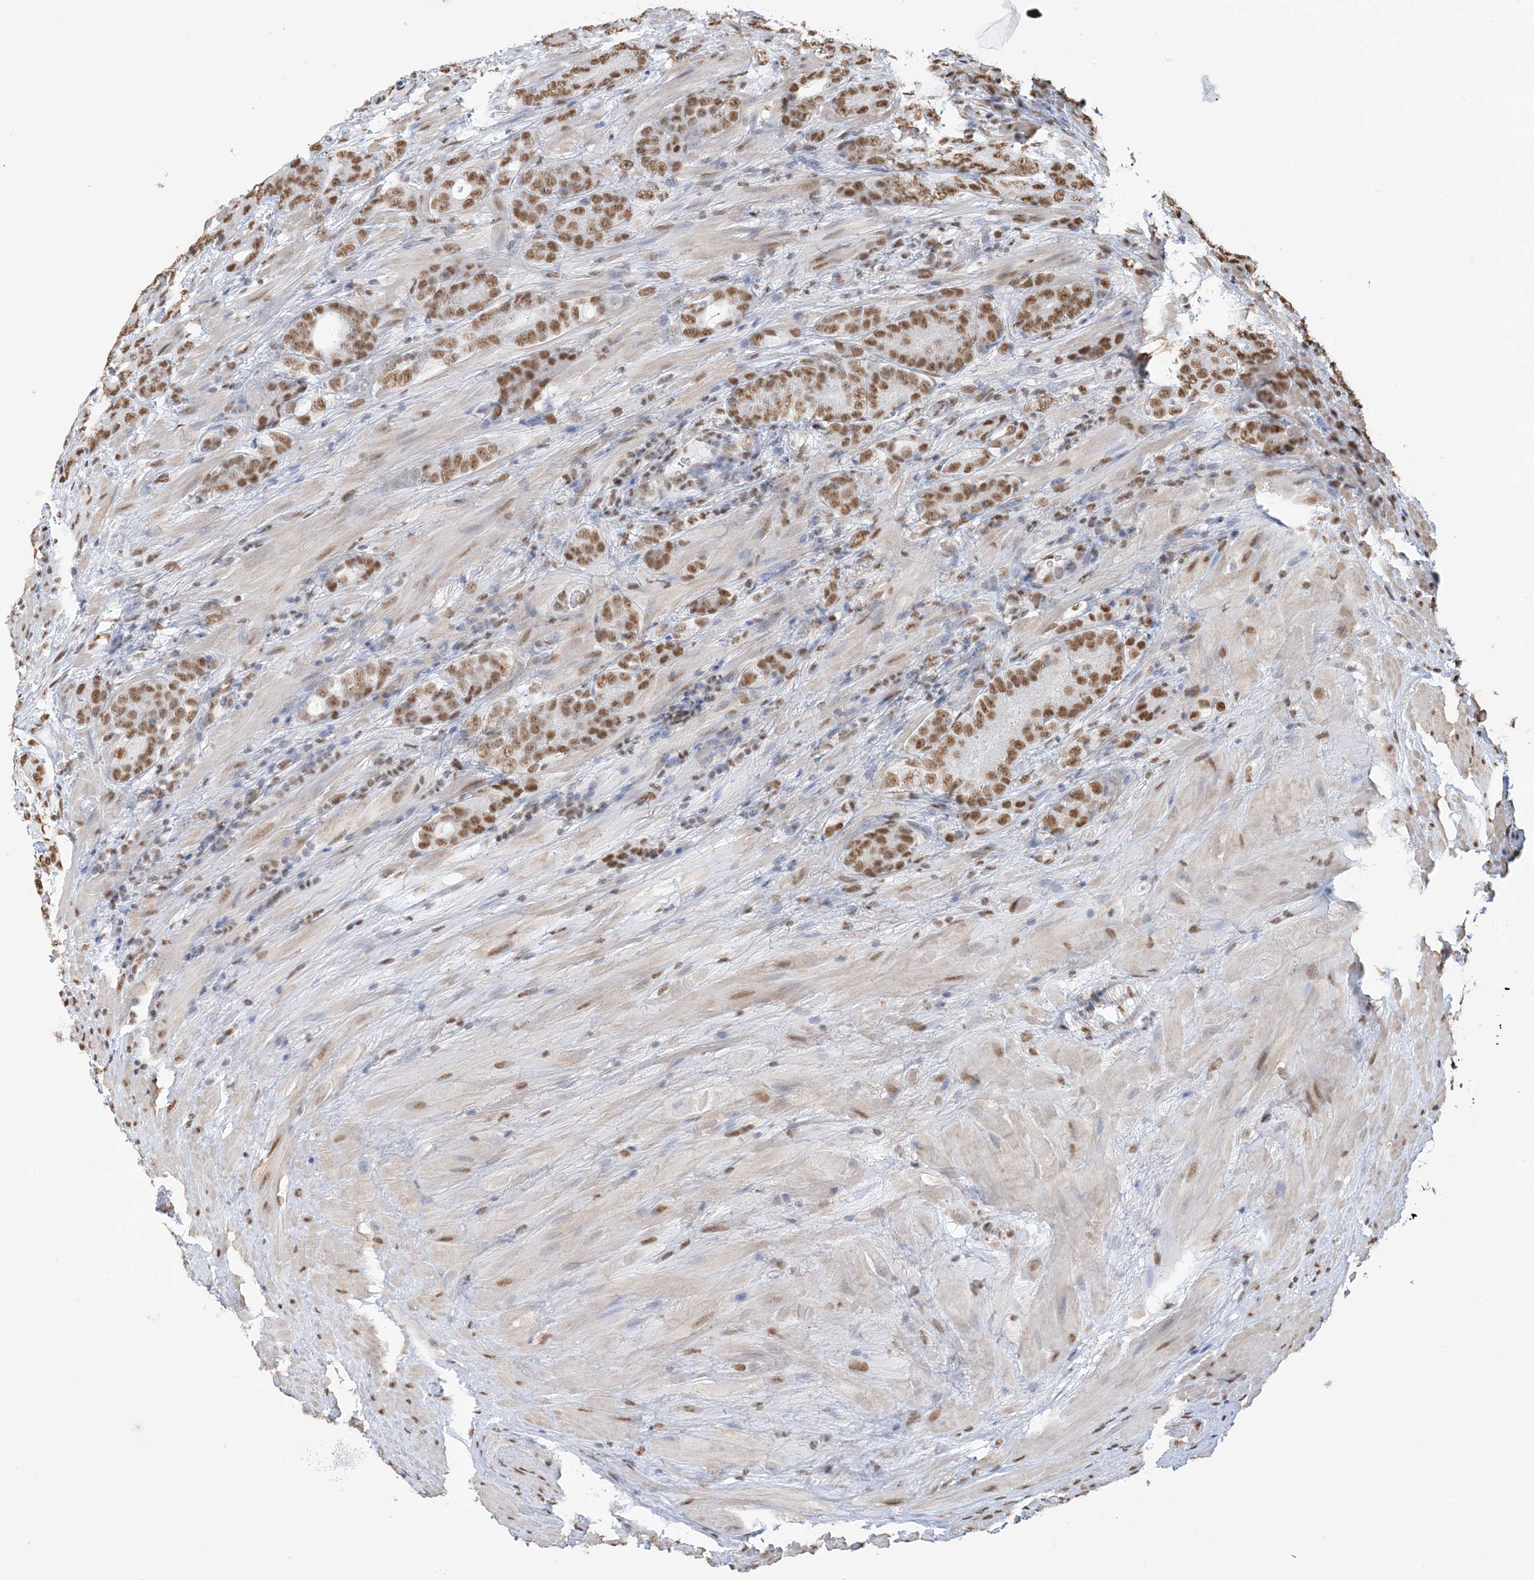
{"staining": {"intensity": "moderate", "quantity": ">75%", "location": "nuclear"}, "tissue": "prostate cancer", "cell_type": "Tumor cells", "image_type": "cancer", "snomed": [{"axis": "morphology", "description": "Adenocarcinoma, High grade"}, {"axis": "topography", "description": "Prostate"}], "caption": "Protein analysis of high-grade adenocarcinoma (prostate) tissue reveals moderate nuclear positivity in approximately >75% of tumor cells.", "gene": "ZNF792", "patient": {"sex": "male", "age": 57}}